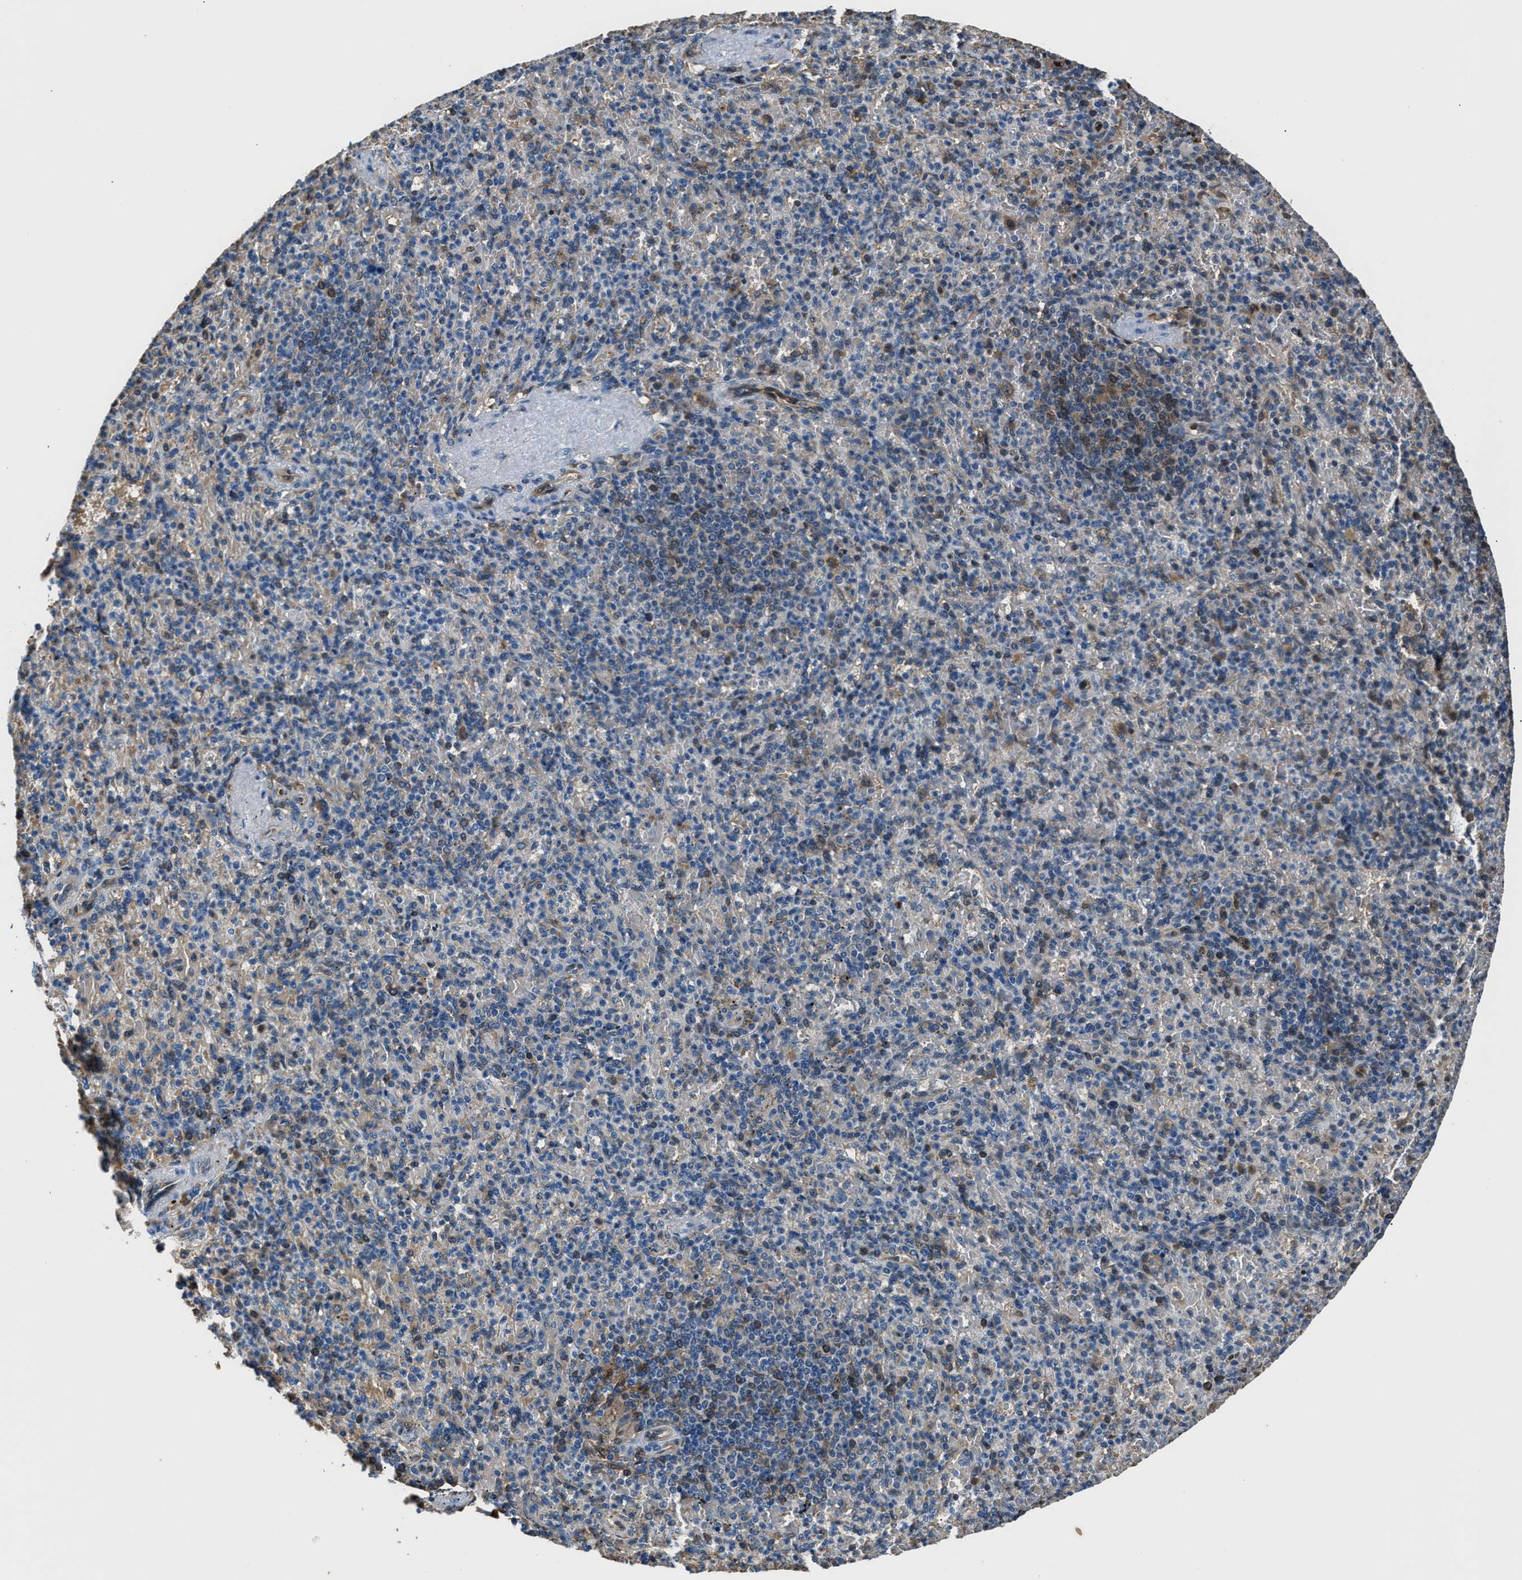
{"staining": {"intensity": "negative", "quantity": "none", "location": "none"}, "tissue": "spleen", "cell_type": "Cells in red pulp", "image_type": "normal", "snomed": [{"axis": "morphology", "description": "Normal tissue, NOS"}, {"axis": "topography", "description": "Spleen"}], "caption": "High magnification brightfield microscopy of unremarkable spleen stained with DAB (brown) and counterstained with hematoxylin (blue): cells in red pulp show no significant expression.", "gene": "PPA1", "patient": {"sex": "female", "age": 74}}